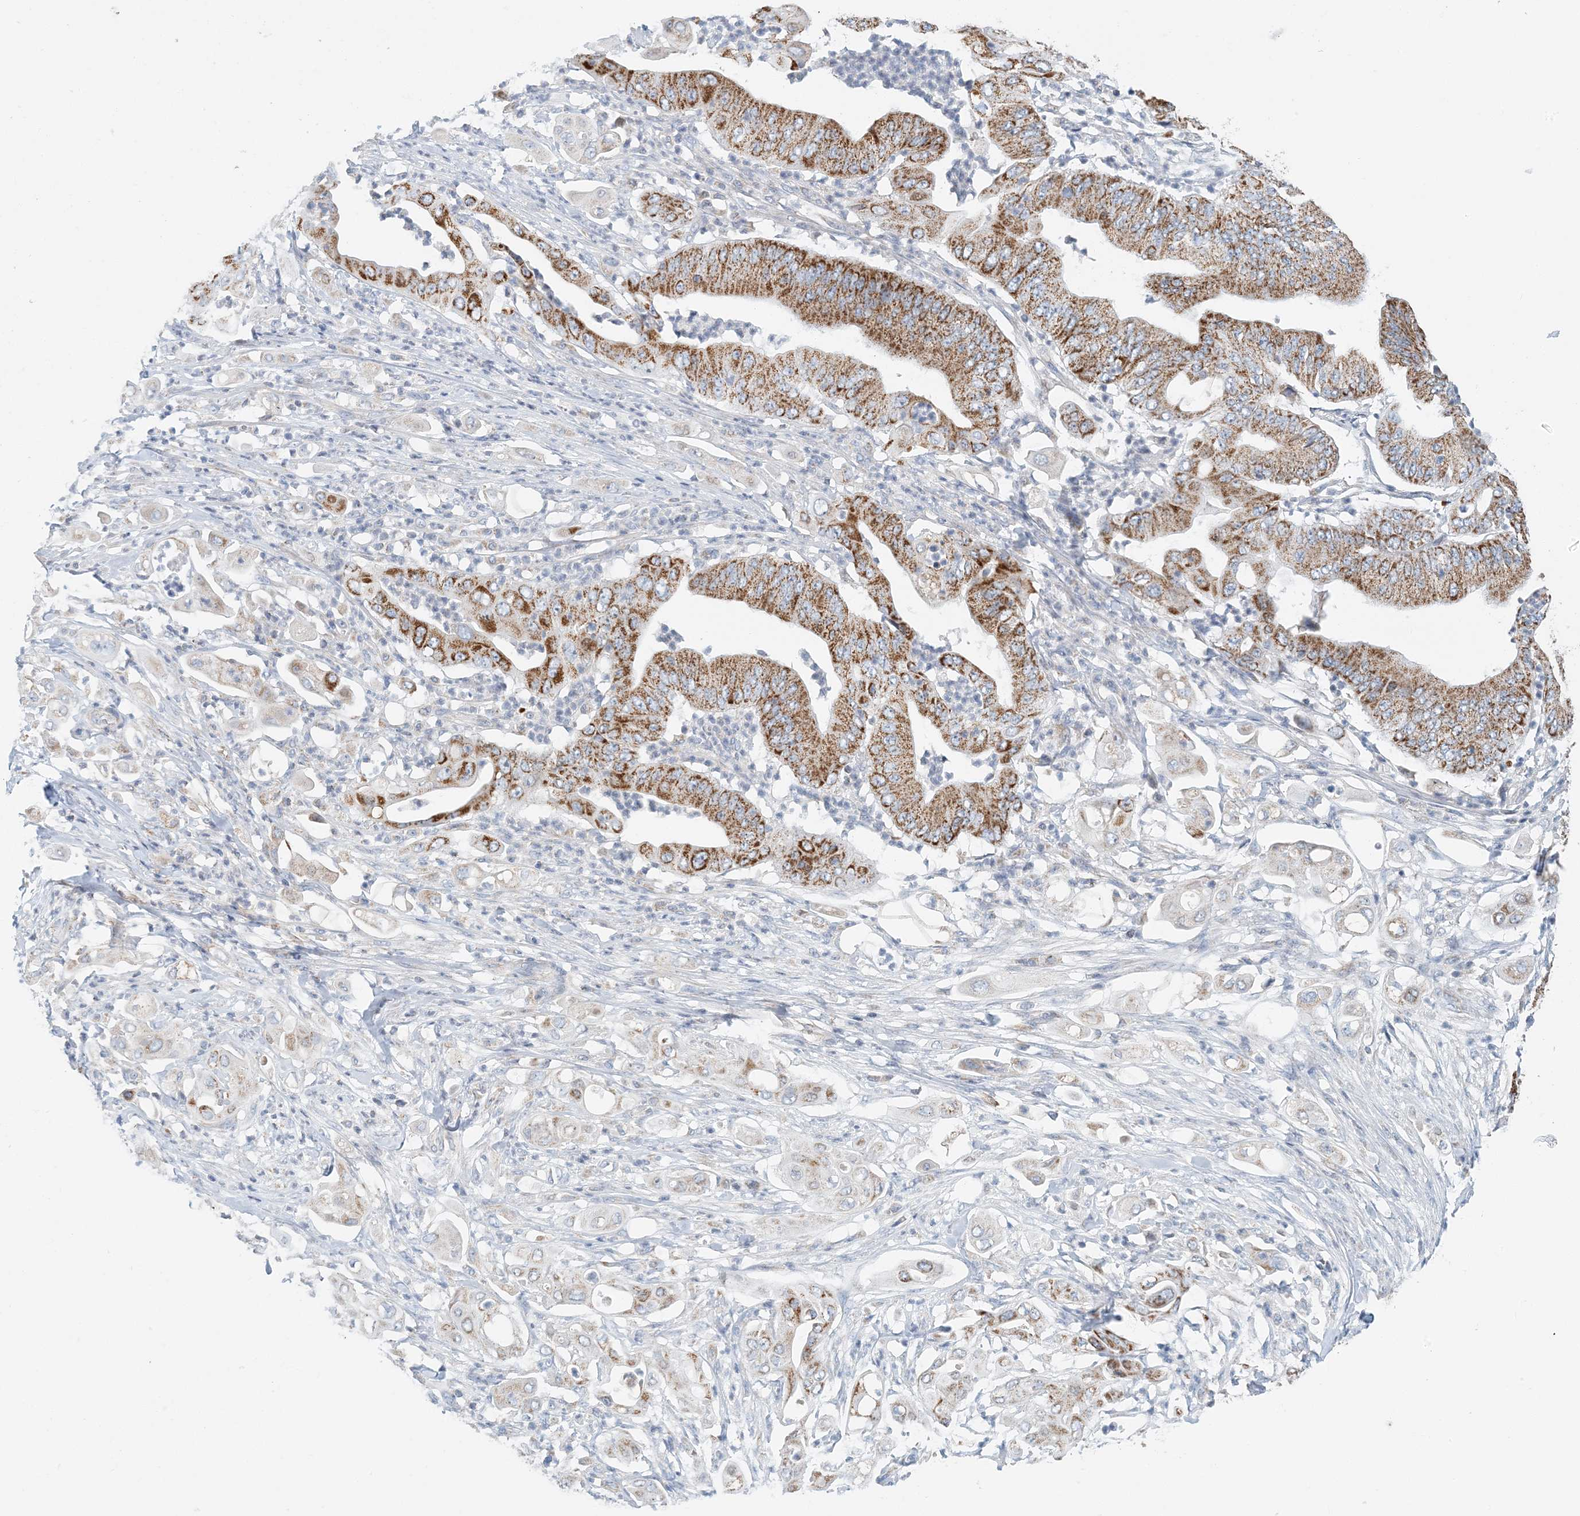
{"staining": {"intensity": "strong", "quantity": "25%-75%", "location": "cytoplasmic/membranous"}, "tissue": "pancreatic cancer", "cell_type": "Tumor cells", "image_type": "cancer", "snomed": [{"axis": "morphology", "description": "Adenocarcinoma, NOS"}, {"axis": "topography", "description": "Pancreas"}], "caption": "Adenocarcinoma (pancreatic) tissue shows strong cytoplasmic/membranous staining in about 25%-75% of tumor cells, visualized by immunohistochemistry.", "gene": "BDH1", "patient": {"sex": "female", "age": 77}}